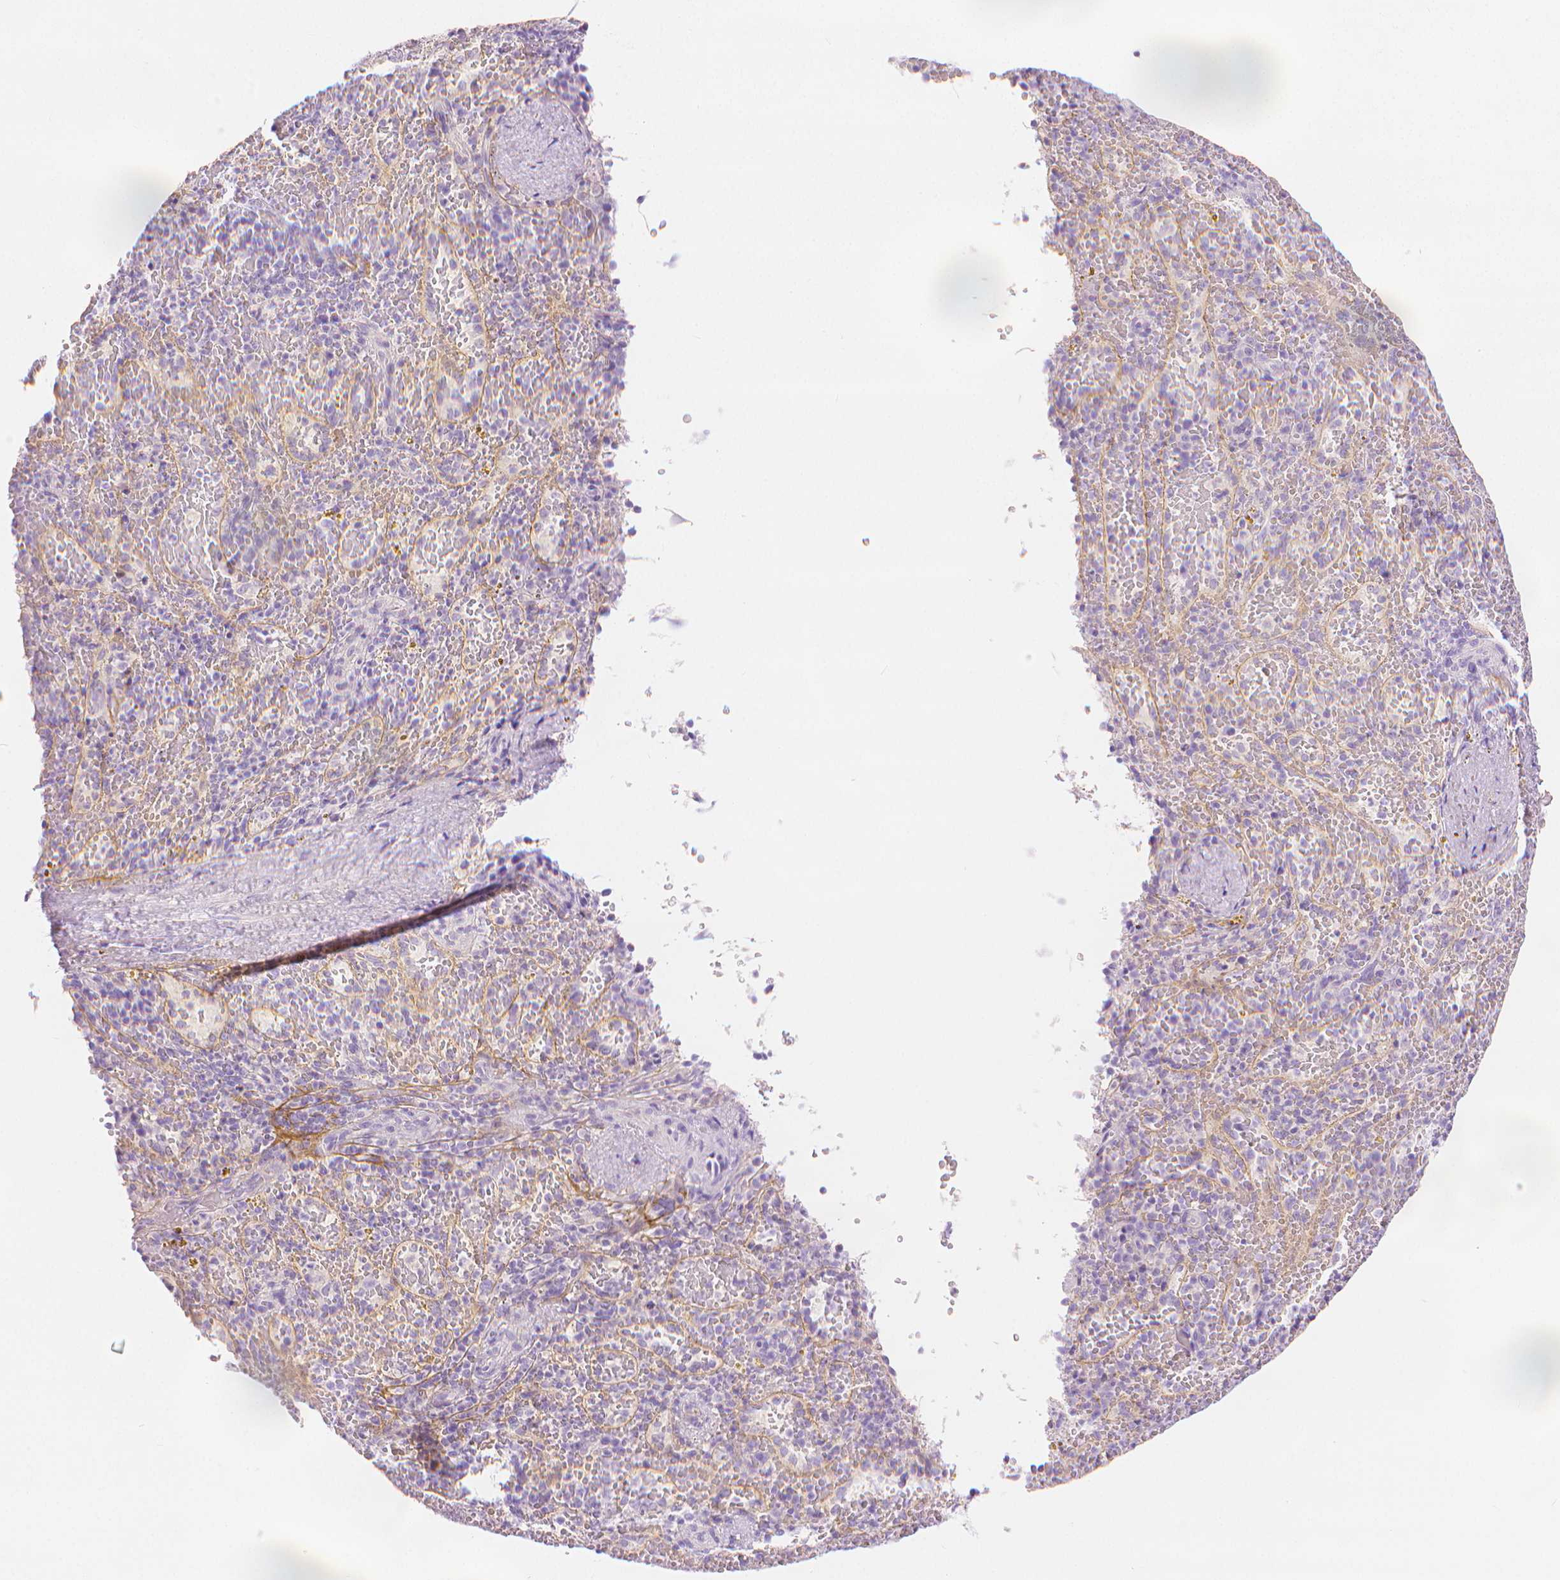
{"staining": {"intensity": "negative", "quantity": "none", "location": "none"}, "tissue": "spleen", "cell_type": "Cells in red pulp", "image_type": "normal", "snomed": [{"axis": "morphology", "description": "Normal tissue, NOS"}, {"axis": "topography", "description": "Spleen"}], "caption": "Immunohistochemistry (IHC) of normal human spleen exhibits no positivity in cells in red pulp.", "gene": "SLC27A5", "patient": {"sex": "female", "age": 50}}